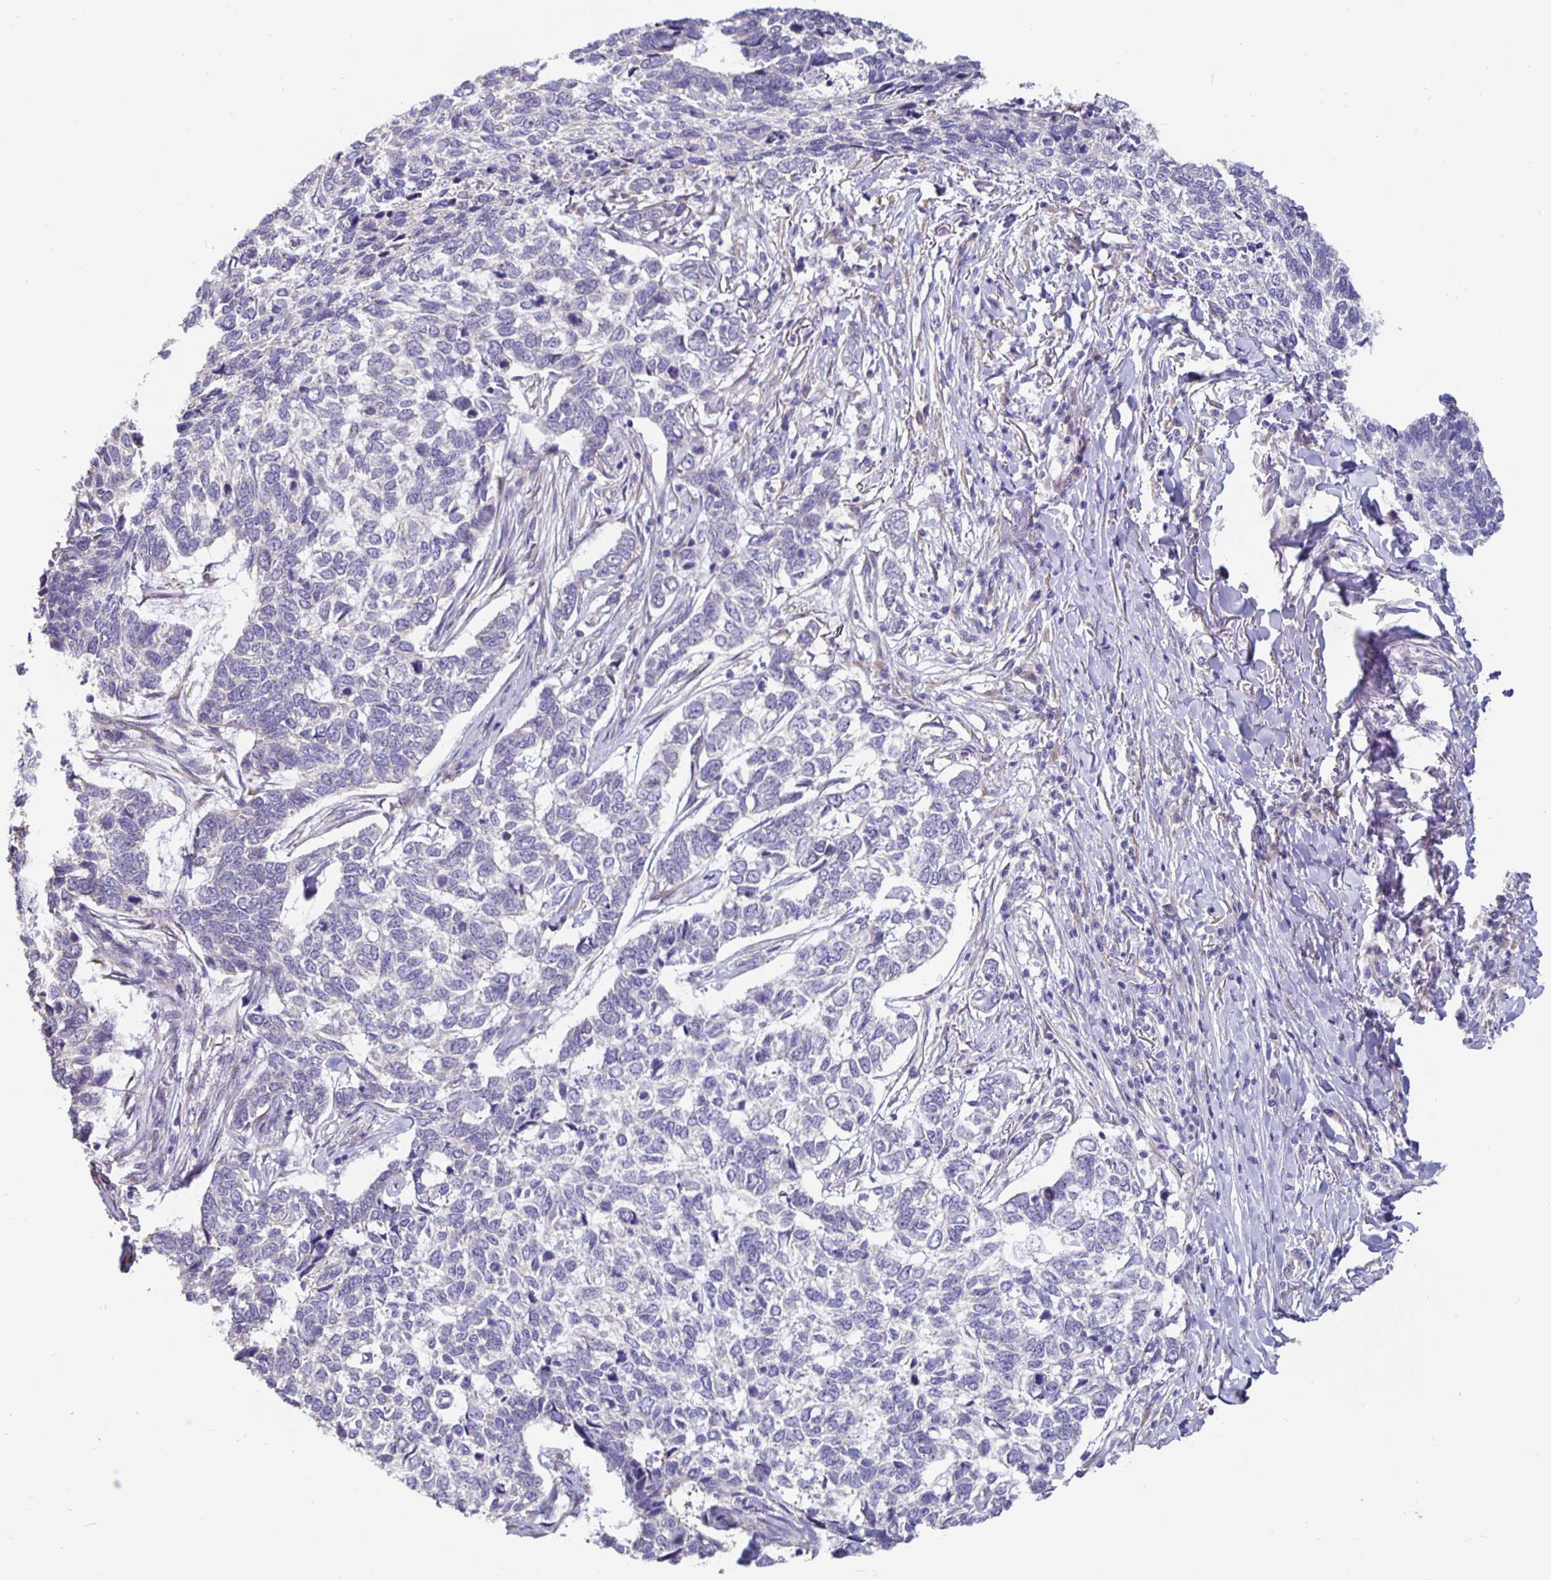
{"staining": {"intensity": "negative", "quantity": "none", "location": "none"}, "tissue": "skin cancer", "cell_type": "Tumor cells", "image_type": "cancer", "snomed": [{"axis": "morphology", "description": "Basal cell carcinoma"}, {"axis": "topography", "description": "Skin"}], "caption": "IHC of human skin cancer (basal cell carcinoma) exhibits no staining in tumor cells.", "gene": "DNAI2", "patient": {"sex": "female", "age": 65}}